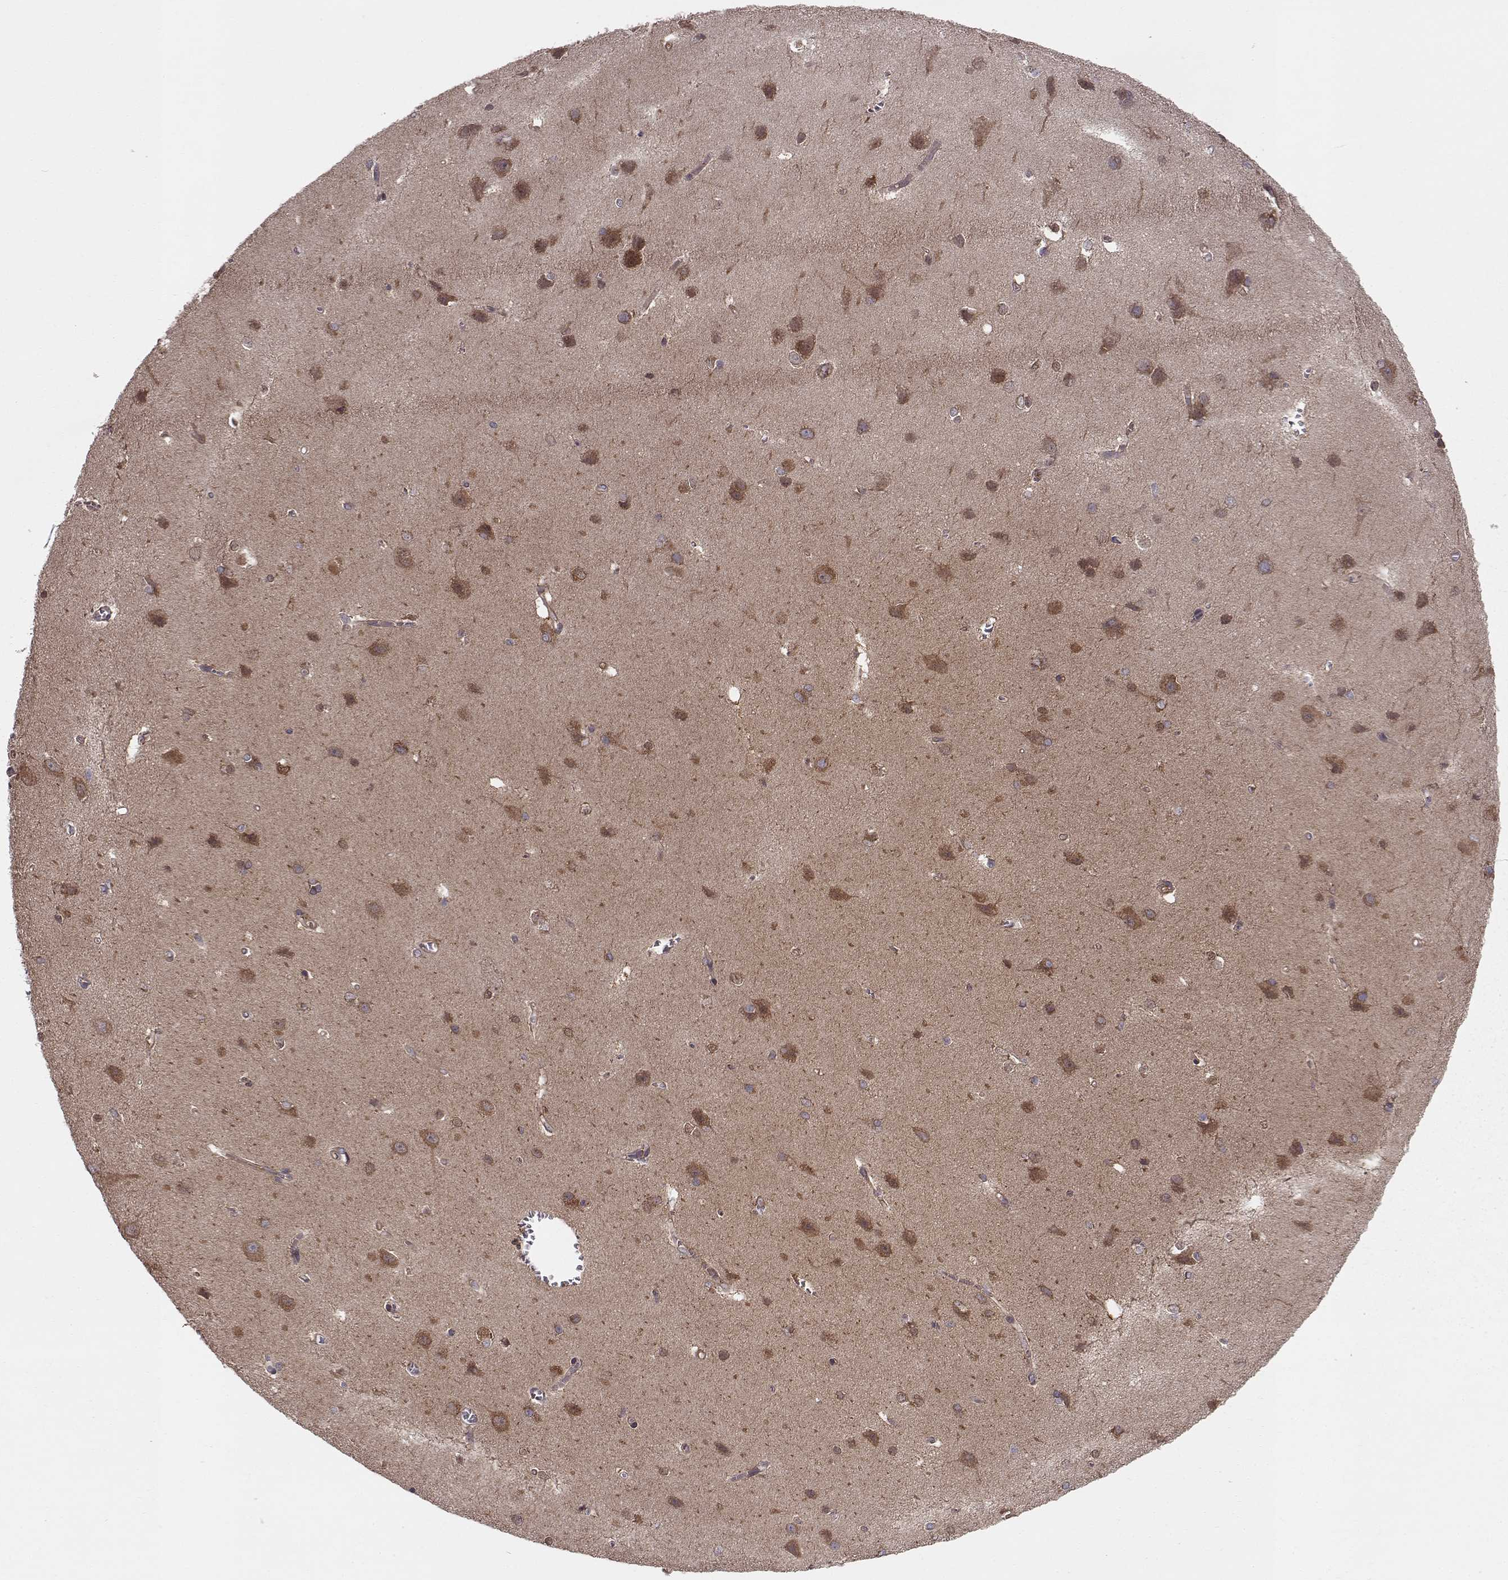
{"staining": {"intensity": "negative", "quantity": "none", "location": "none"}, "tissue": "cerebral cortex", "cell_type": "Endothelial cells", "image_type": "normal", "snomed": [{"axis": "morphology", "description": "Normal tissue, NOS"}, {"axis": "topography", "description": "Cerebral cortex"}], "caption": "The photomicrograph shows no staining of endothelial cells in benign cerebral cortex.", "gene": "RABGAP1", "patient": {"sex": "male", "age": 37}}